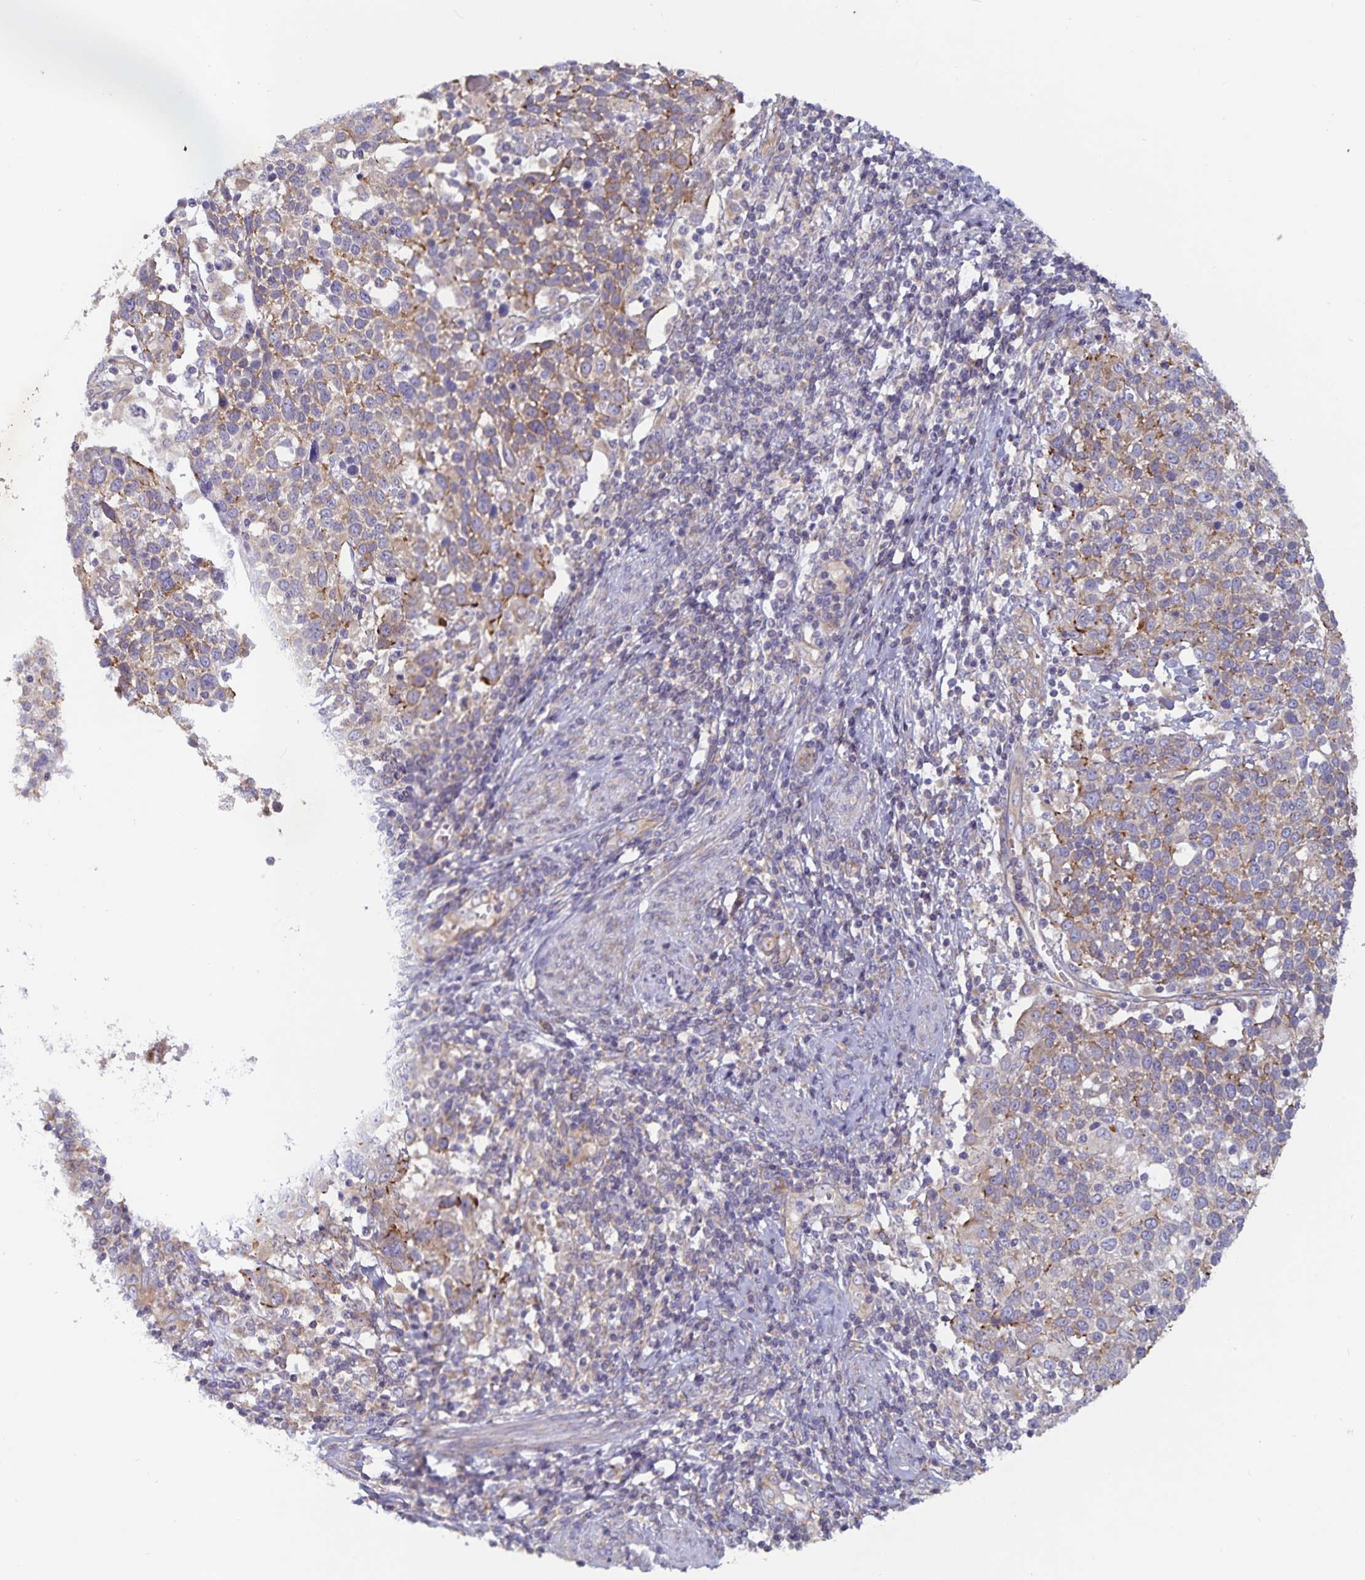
{"staining": {"intensity": "moderate", "quantity": "25%-75%", "location": "cytoplasmic/membranous"}, "tissue": "cervical cancer", "cell_type": "Tumor cells", "image_type": "cancer", "snomed": [{"axis": "morphology", "description": "Squamous cell carcinoma, NOS"}, {"axis": "topography", "description": "Cervix"}], "caption": "Cervical cancer stained with DAB immunohistochemistry reveals medium levels of moderate cytoplasmic/membranous positivity in approximately 25%-75% of tumor cells.", "gene": "FAM120A", "patient": {"sex": "female", "age": 61}}